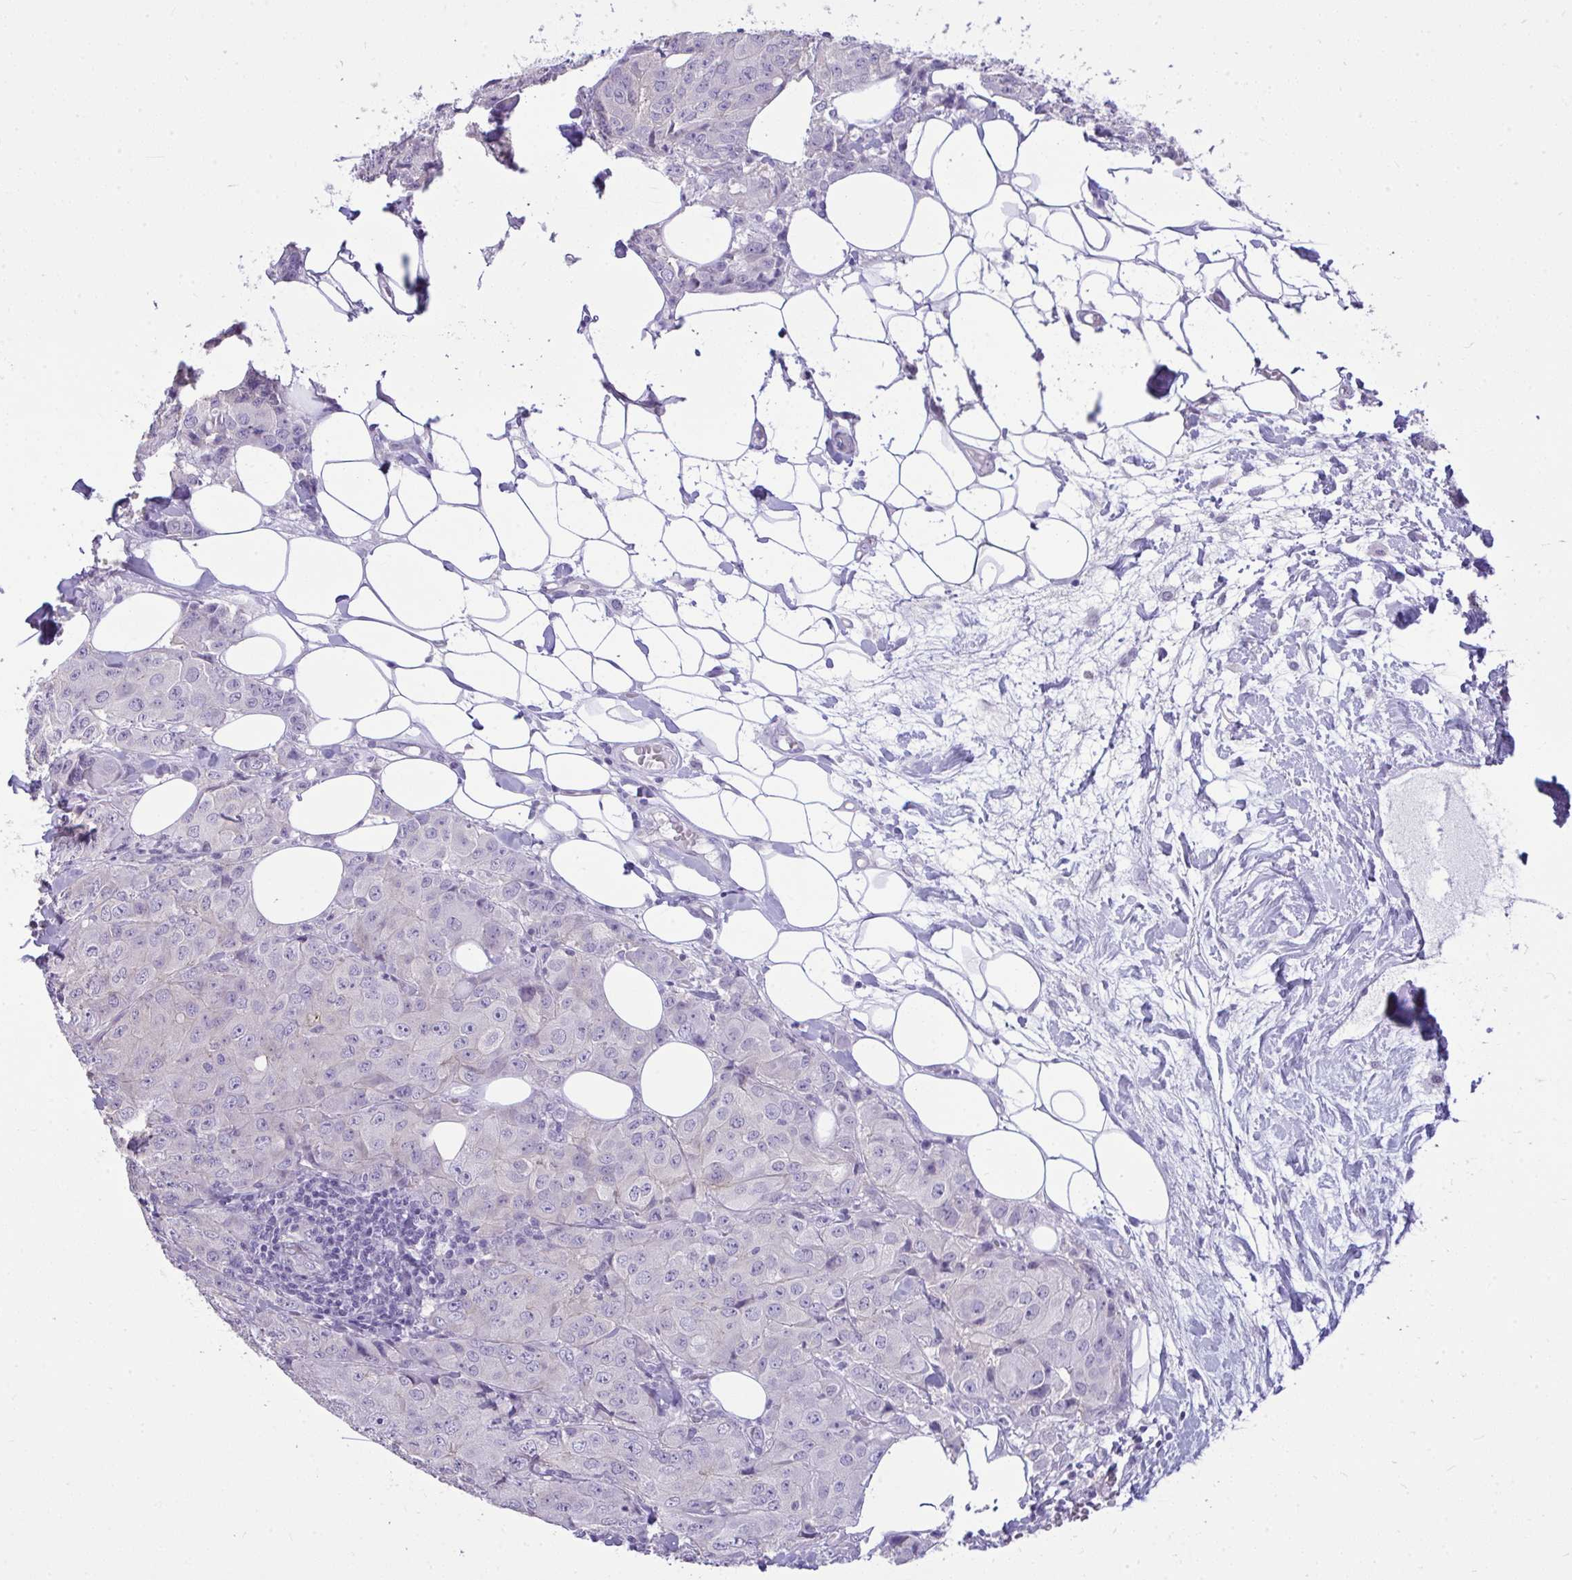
{"staining": {"intensity": "negative", "quantity": "none", "location": "none"}, "tissue": "breast cancer", "cell_type": "Tumor cells", "image_type": "cancer", "snomed": [{"axis": "morphology", "description": "Duct carcinoma"}, {"axis": "topography", "description": "Breast"}], "caption": "Immunohistochemistry (IHC) photomicrograph of intraductal carcinoma (breast) stained for a protein (brown), which exhibits no expression in tumor cells.", "gene": "PRM2", "patient": {"sex": "female", "age": 43}}